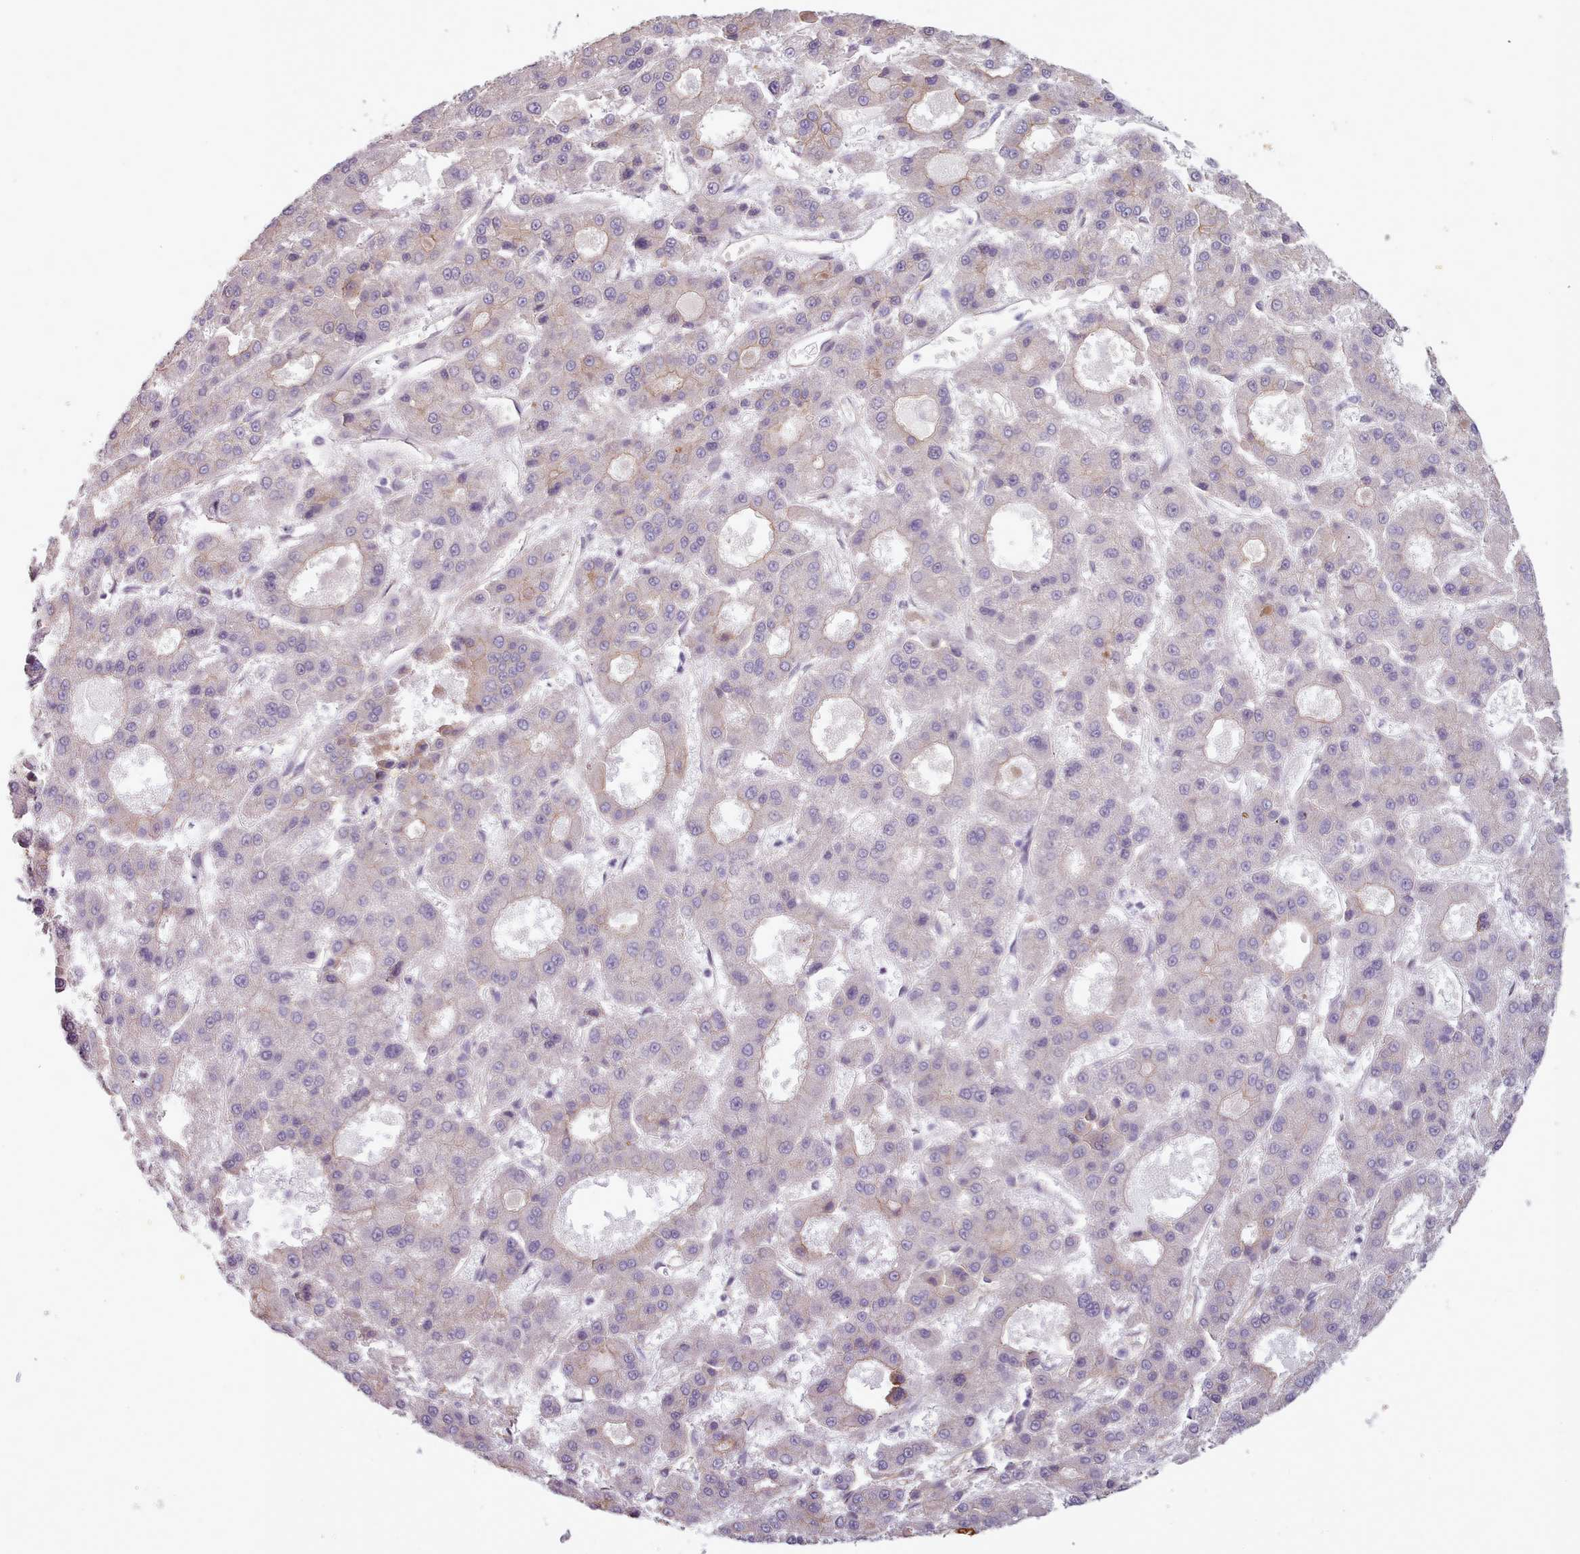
{"staining": {"intensity": "negative", "quantity": "none", "location": "none"}, "tissue": "liver cancer", "cell_type": "Tumor cells", "image_type": "cancer", "snomed": [{"axis": "morphology", "description": "Carcinoma, Hepatocellular, NOS"}, {"axis": "topography", "description": "Liver"}], "caption": "Immunohistochemistry (IHC) image of human hepatocellular carcinoma (liver) stained for a protein (brown), which reveals no expression in tumor cells.", "gene": "PLD4", "patient": {"sex": "male", "age": 70}}